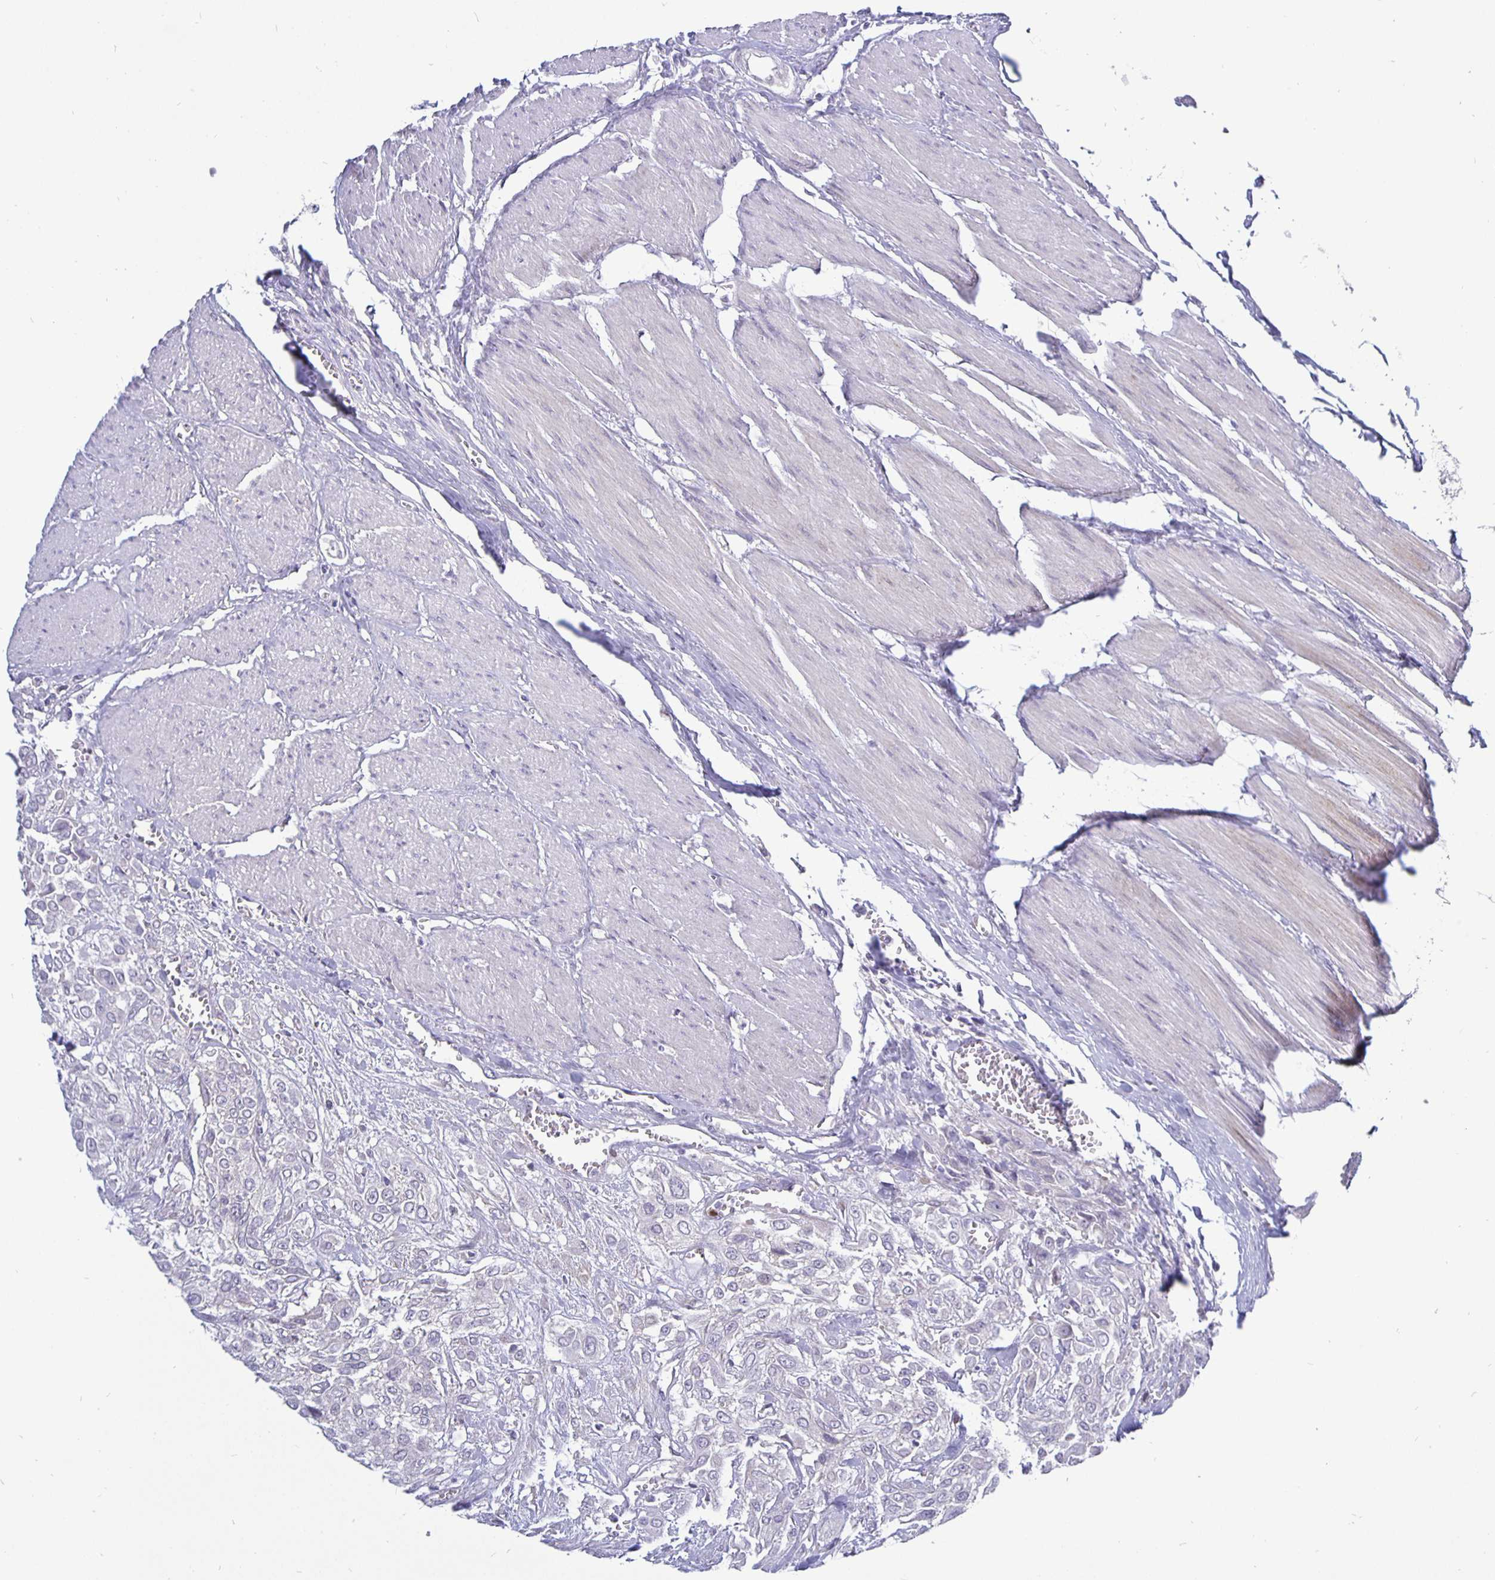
{"staining": {"intensity": "negative", "quantity": "none", "location": "none"}, "tissue": "urothelial cancer", "cell_type": "Tumor cells", "image_type": "cancer", "snomed": [{"axis": "morphology", "description": "Urothelial carcinoma, High grade"}, {"axis": "topography", "description": "Urinary bladder"}], "caption": "Tumor cells show no significant protein positivity in urothelial carcinoma (high-grade).", "gene": "ERBB2", "patient": {"sex": "male", "age": 57}}